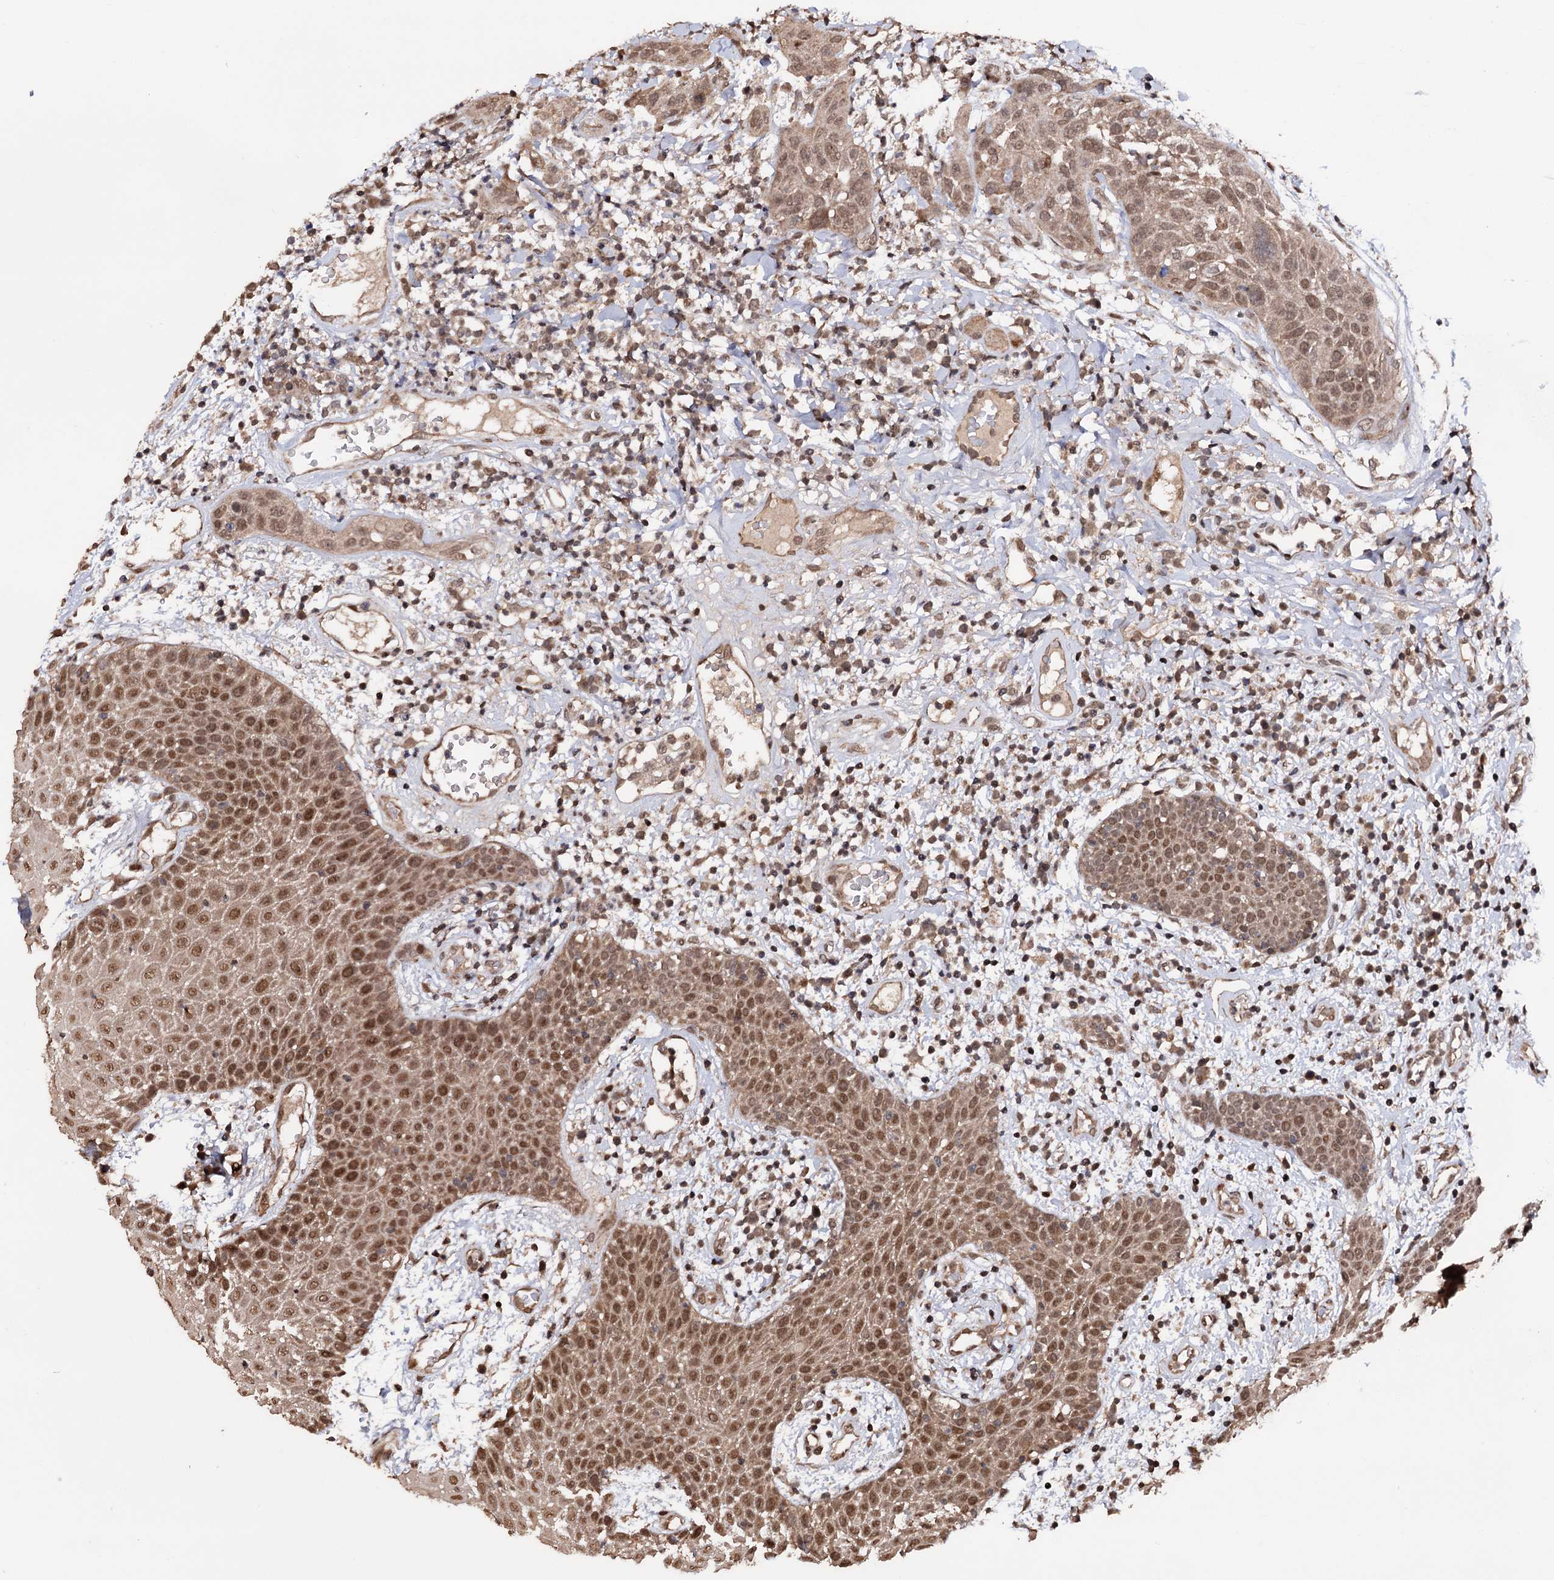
{"staining": {"intensity": "moderate", "quantity": ">75%", "location": "cytoplasmic/membranous,nuclear"}, "tissue": "oral mucosa", "cell_type": "Squamous epithelial cells", "image_type": "normal", "snomed": [{"axis": "morphology", "description": "Normal tissue, NOS"}, {"axis": "topography", "description": "Skeletal muscle"}, {"axis": "topography", "description": "Oral tissue"}, {"axis": "topography", "description": "Salivary gland"}, {"axis": "topography", "description": "Peripheral nerve tissue"}], "caption": "The immunohistochemical stain labels moderate cytoplasmic/membranous,nuclear staining in squamous epithelial cells of benign oral mucosa. Nuclei are stained in blue.", "gene": "KLF5", "patient": {"sex": "male", "age": 54}}